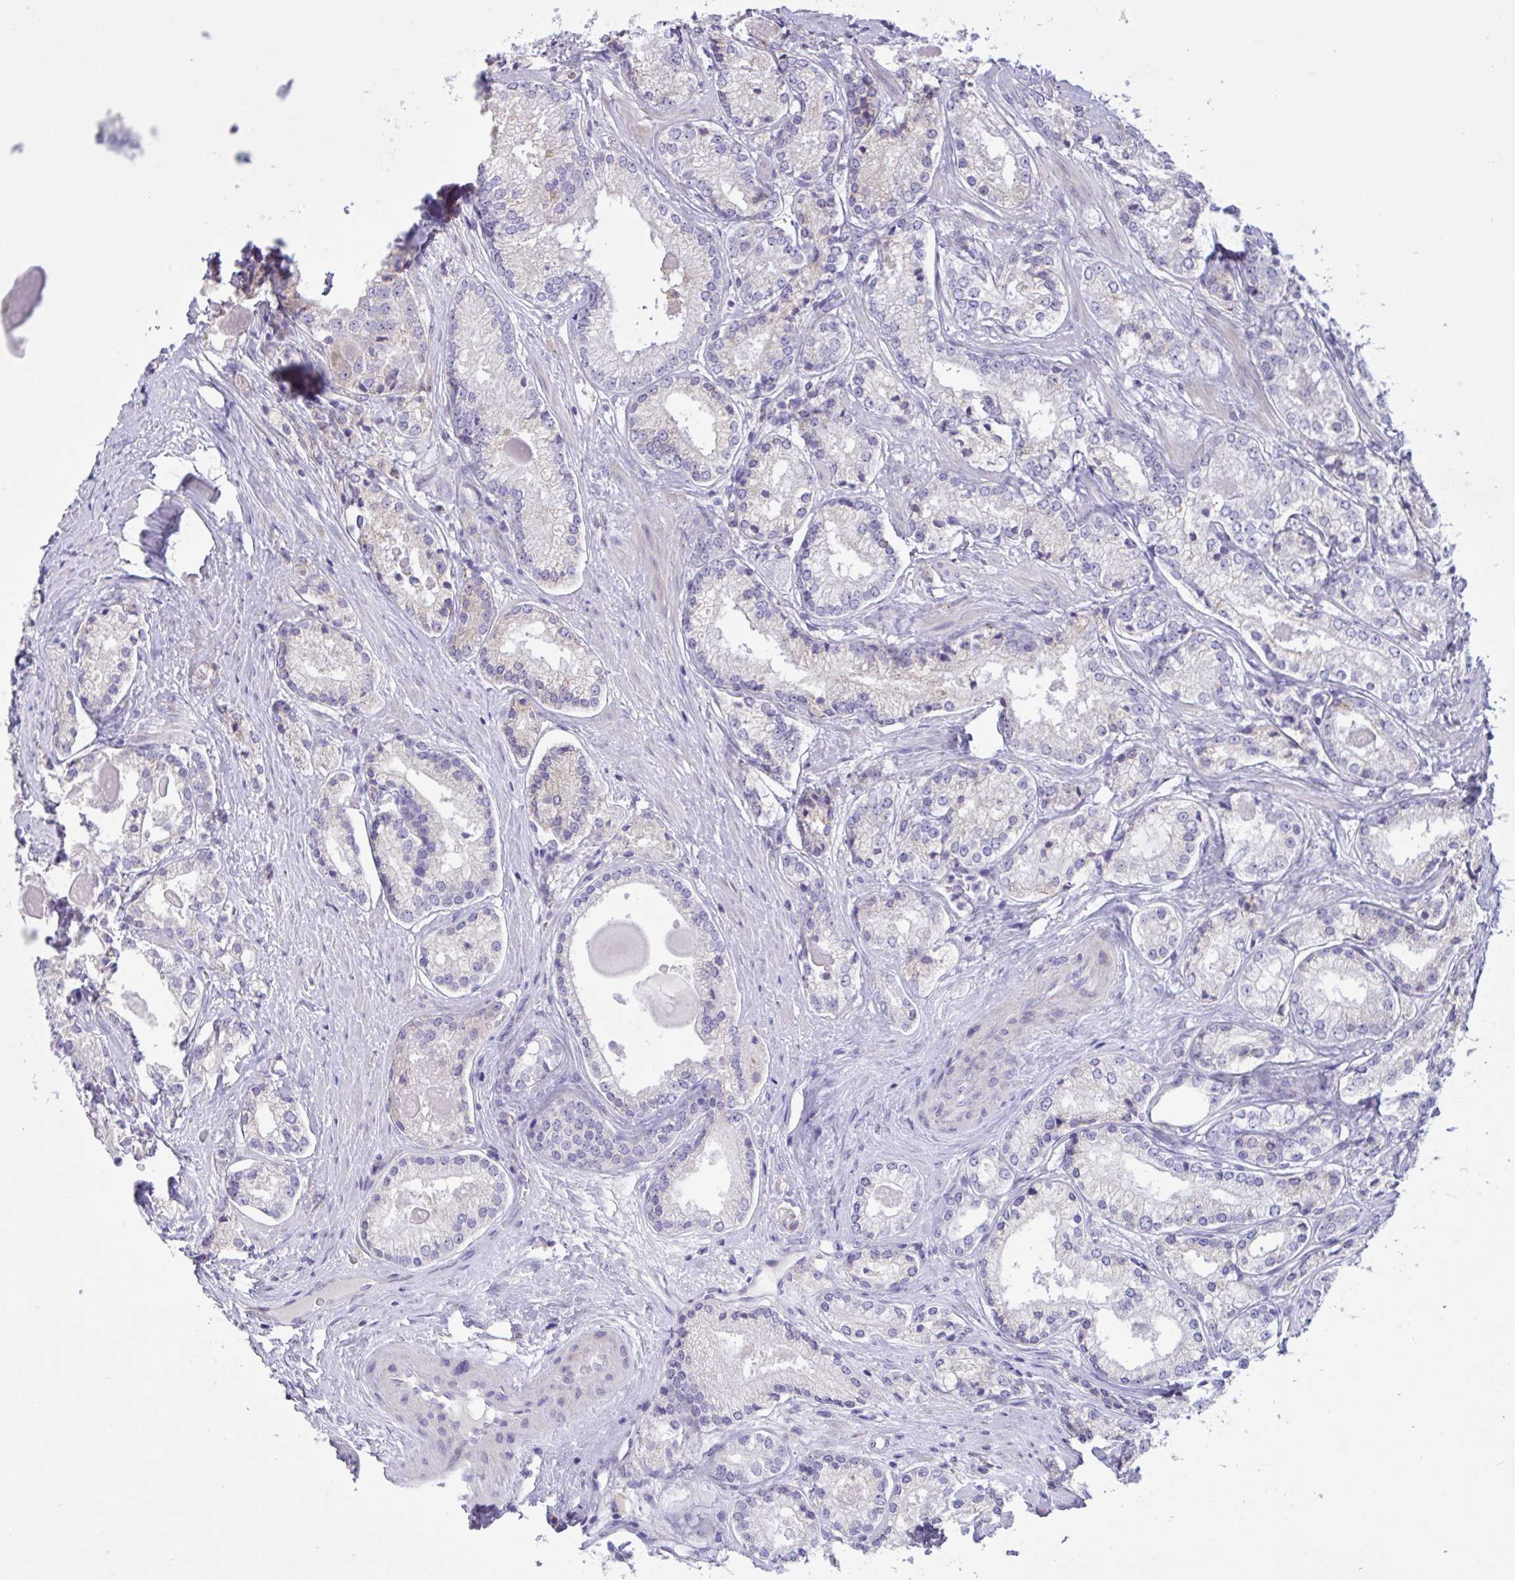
{"staining": {"intensity": "negative", "quantity": "none", "location": "none"}, "tissue": "prostate cancer", "cell_type": "Tumor cells", "image_type": "cancer", "snomed": [{"axis": "morphology", "description": "Adenocarcinoma, NOS"}, {"axis": "morphology", "description": "Adenocarcinoma, Low grade"}, {"axis": "topography", "description": "Prostate"}], "caption": "Adenocarcinoma (prostate) stained for a protein using immunohistochemistry exhibits no staining tumor cells.", "gene": "DSC3", "patient": {"sex": "male", "age": 68}}